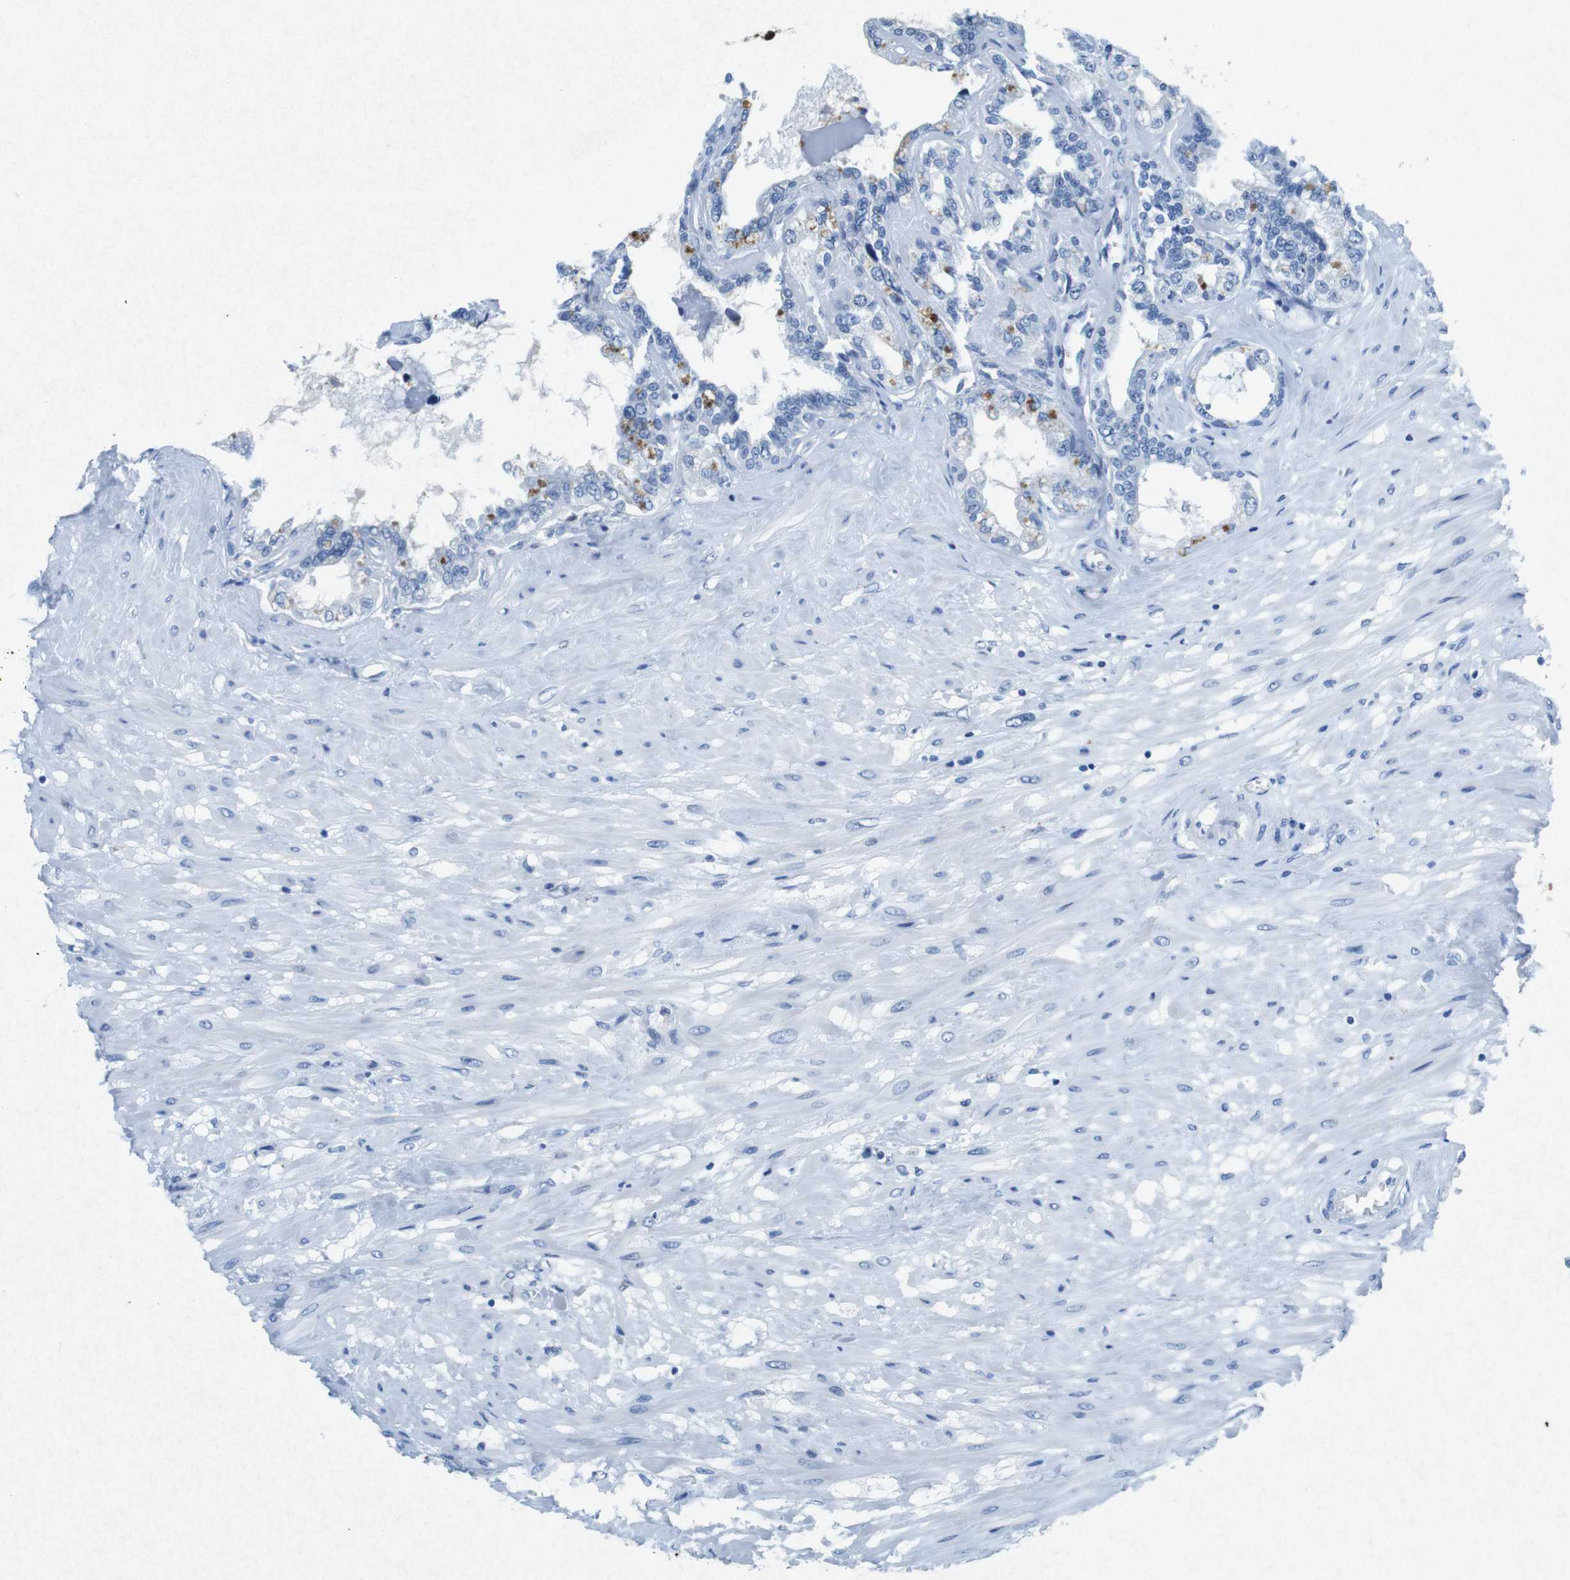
{"staining": {"intensity": "moderate", "quantity": "<25%", "location": "cytoplasmic/membranous"}, "tissue": "seminal vesicle", "cell_type": "Glandular cells", "image_type": "normal", "snomed": [{"axis": "morphology", "description": "Normal tissue, NOS"}, {"axis": "morphology", "description": "Inflammation, NOS"}, {"axis": "topography", "description": "Urinary bladder"}, {"axis": "topography", "description": "Prostate"}, {"axis": "topography", "description": "Seminal veicle"}], "caption": "DAB (3,3'-diaminobenzidine) immunohistochemical staining of unremarkable seminal vesicle exhibits moderate cytoplasmic/membranous protein positivity in approximately <25% of glandular cells.", "gene": "CTAG1B", "patient": {"sex": "male", "age": 82}}